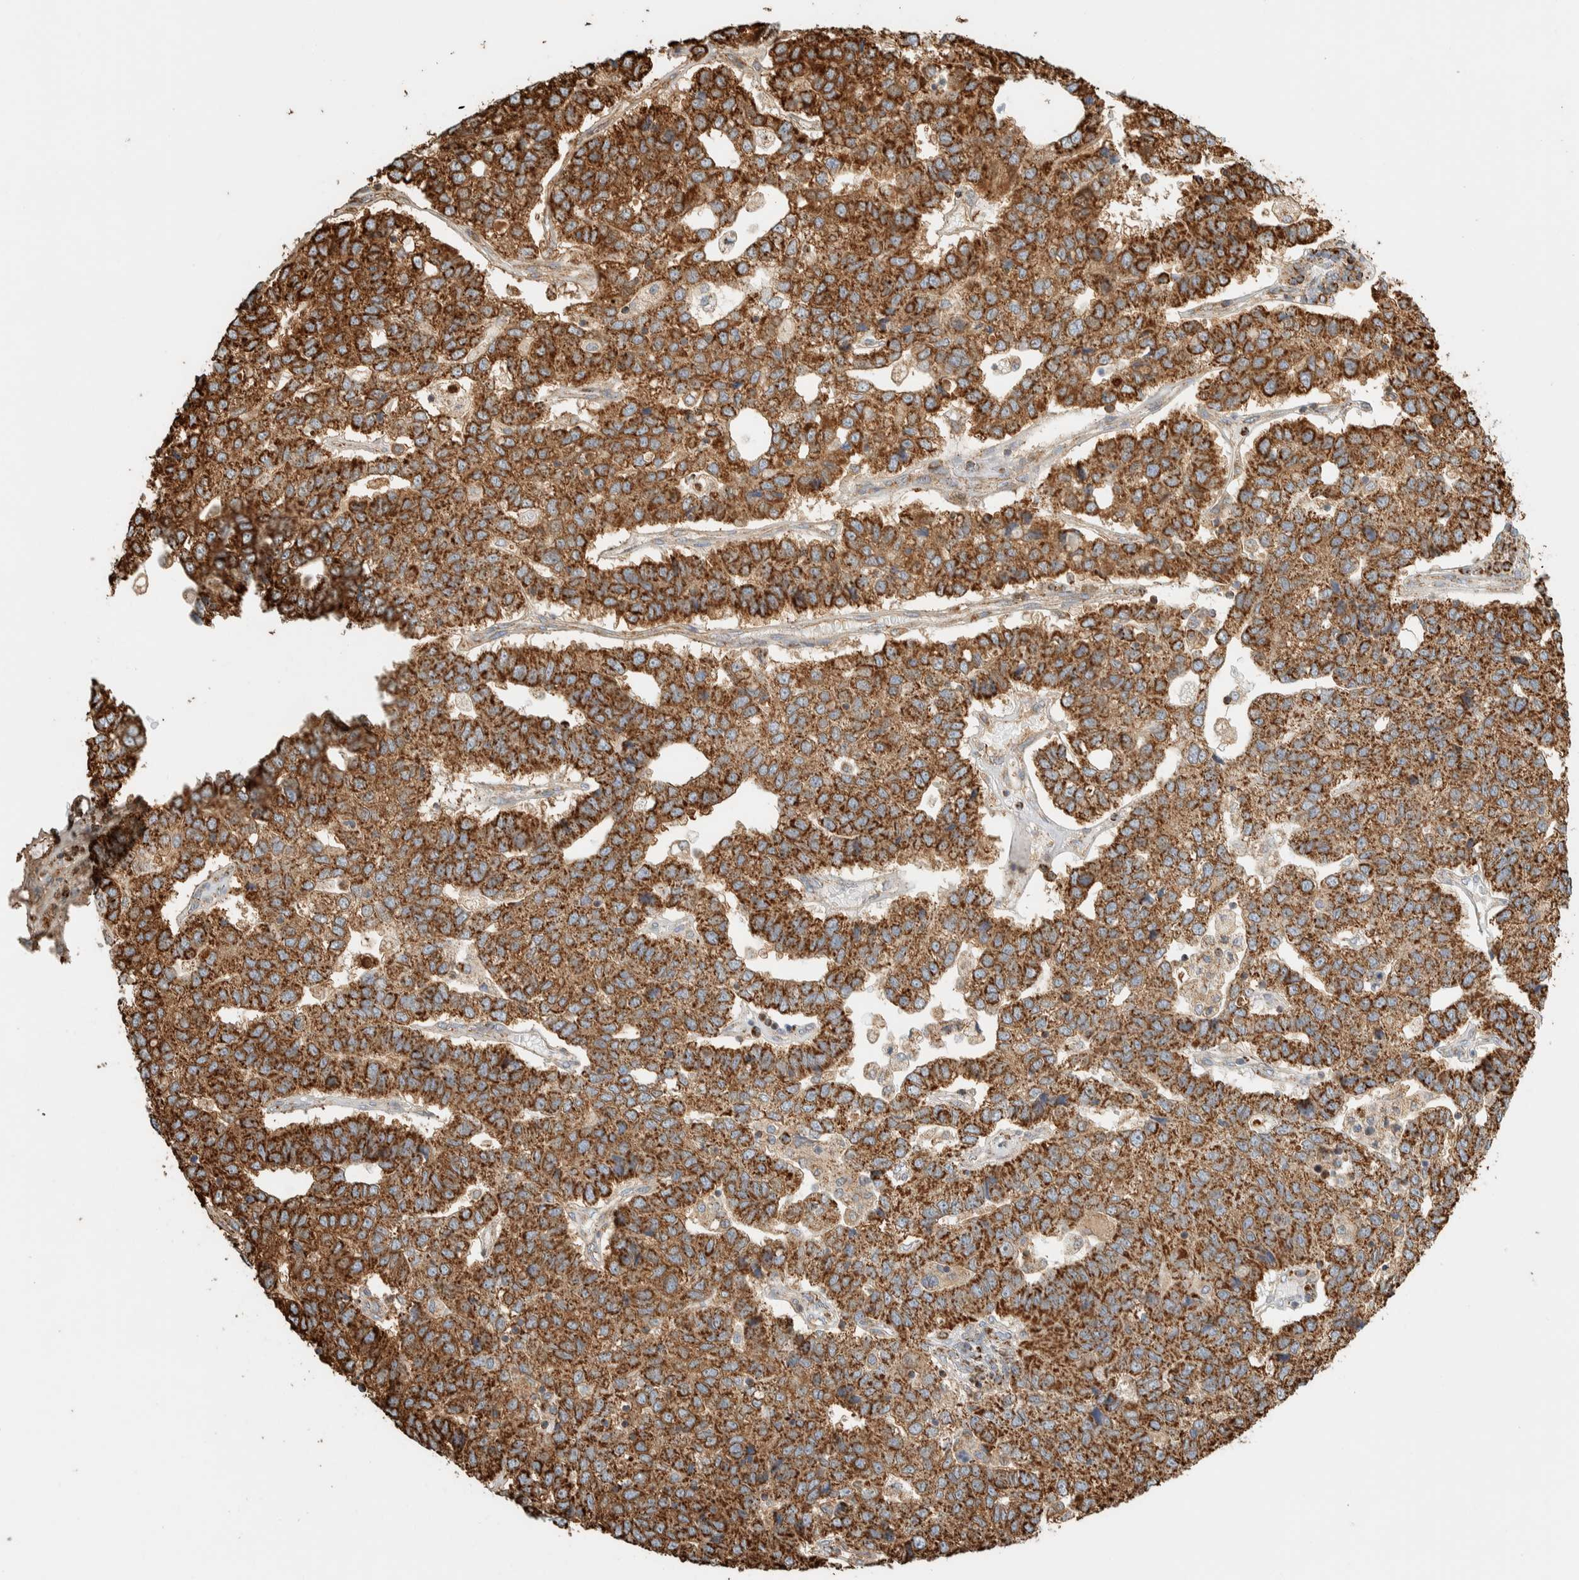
{"staining": {"intensity": "strong", "quantity": ">75%", "location": "cytoplasmic/membranous"}, "tissue": "pancreatic cancer", "cell_type": "Tumor cells", "image_type": "cancer", "snomed": [{"axis": "morphology", "description": "Adenocarcinoma, NOS"}, {"axis": "topography", "description": "Pancreas"}], "caption": "IHC image of human pancreatic adenocarcinoma stained for a protein (brown), which demonstrates high levels of strong cytoplasmic/membranous positivity in about >75% of tumor cells.", "gene": "ZNF454", "patient": {"sex": "female", "age": 61}}